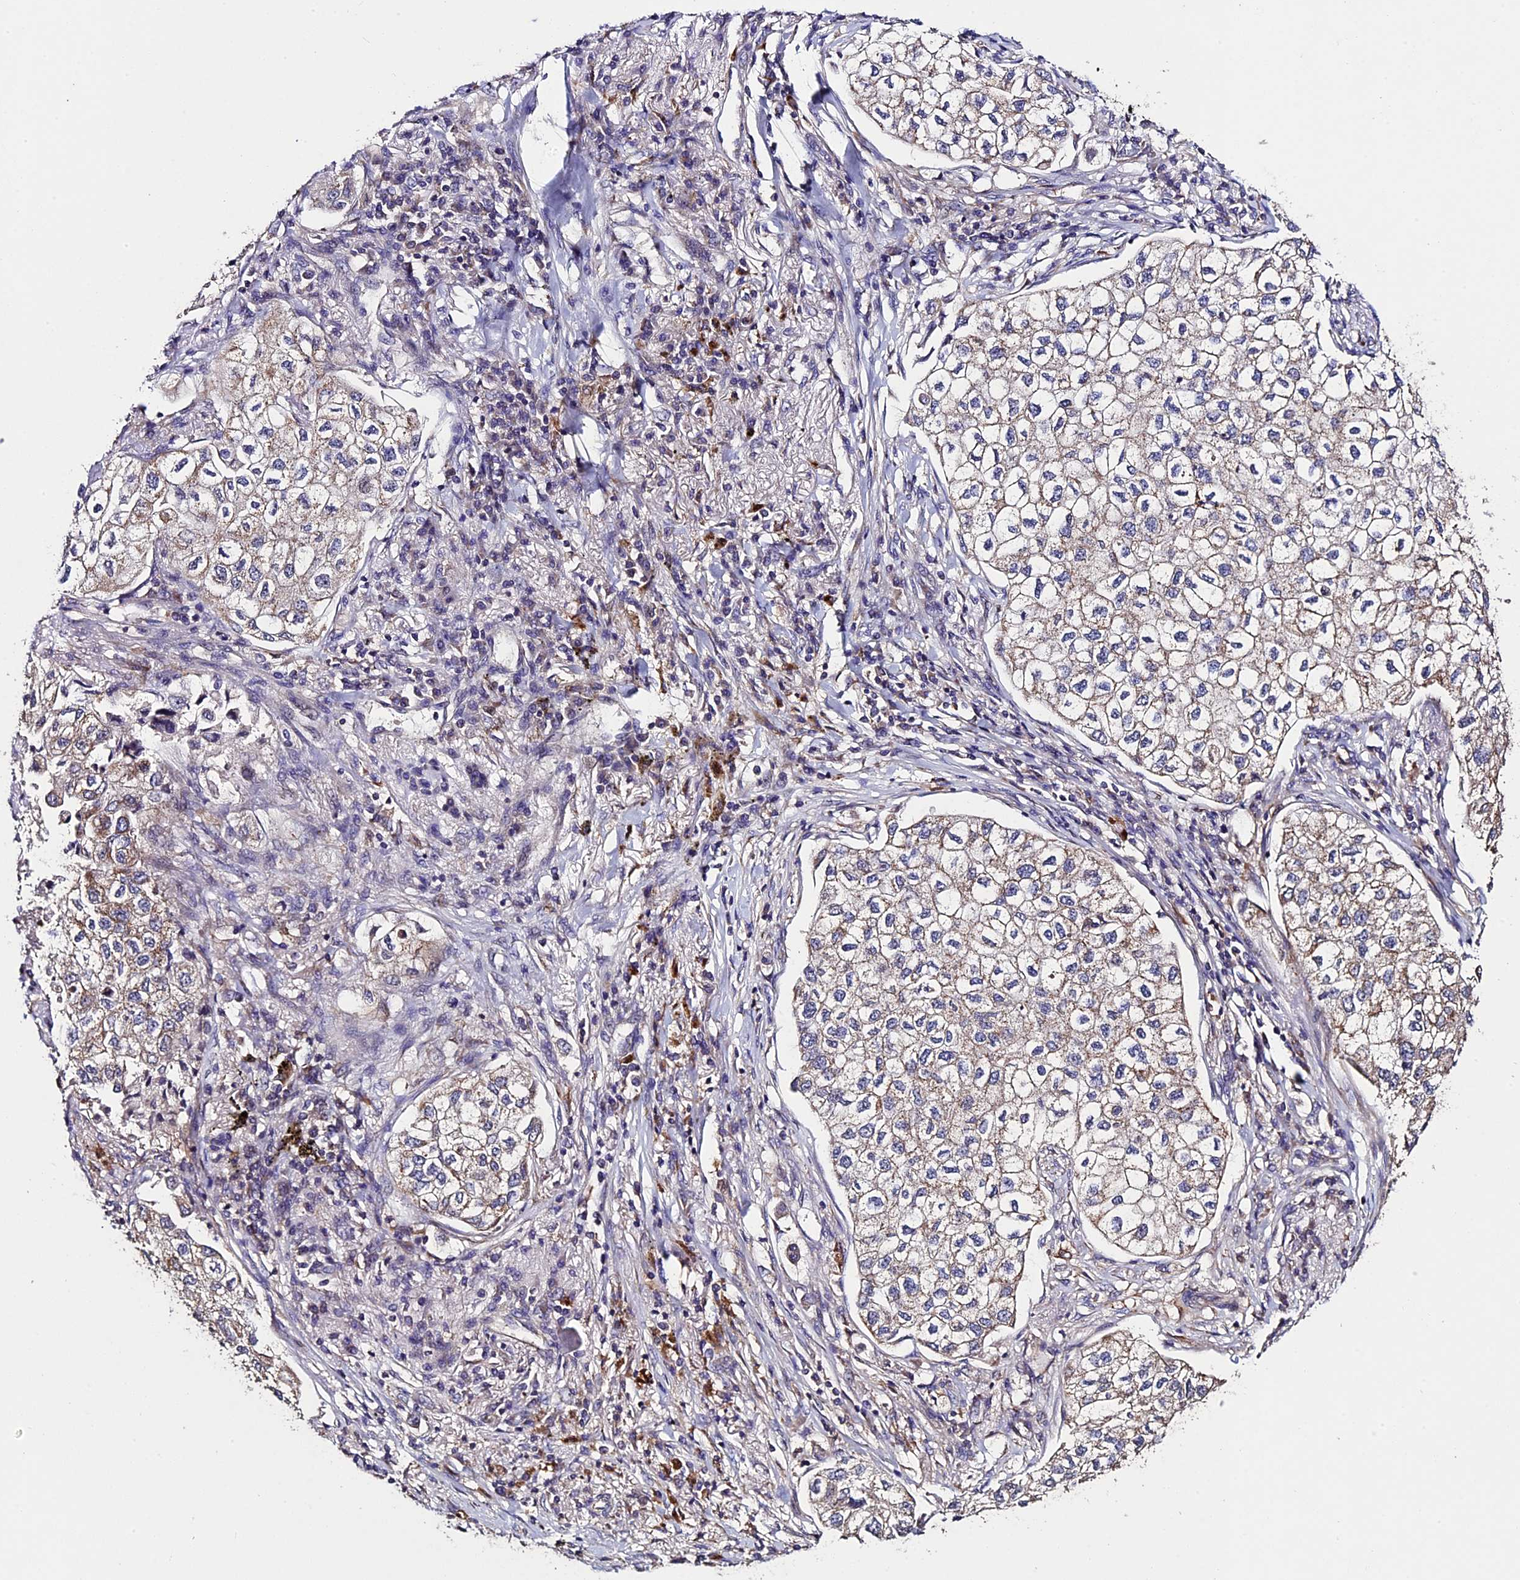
{"staining": {"intensity": "weak", "quantity": "25%-75%", "location": "cytoplasmic/membranous"}, "tissue": "lung cancer", "cell_type": "Tumor cells", "image_type": "cancer", "snomed": [{"axis": "morphology", "description": "Adenocarcinoma, NOS"}, {"axis": "topography", "description": "Lung"}], "caption": "Immunohistochemical staining of adenocarcinoma (lung) reveals weak cytoplasmic/membranous protein staining in about 25%-75% of tumor cells.", "gene": "RNF17", "patient": {"sex": "male", "age": 63}}